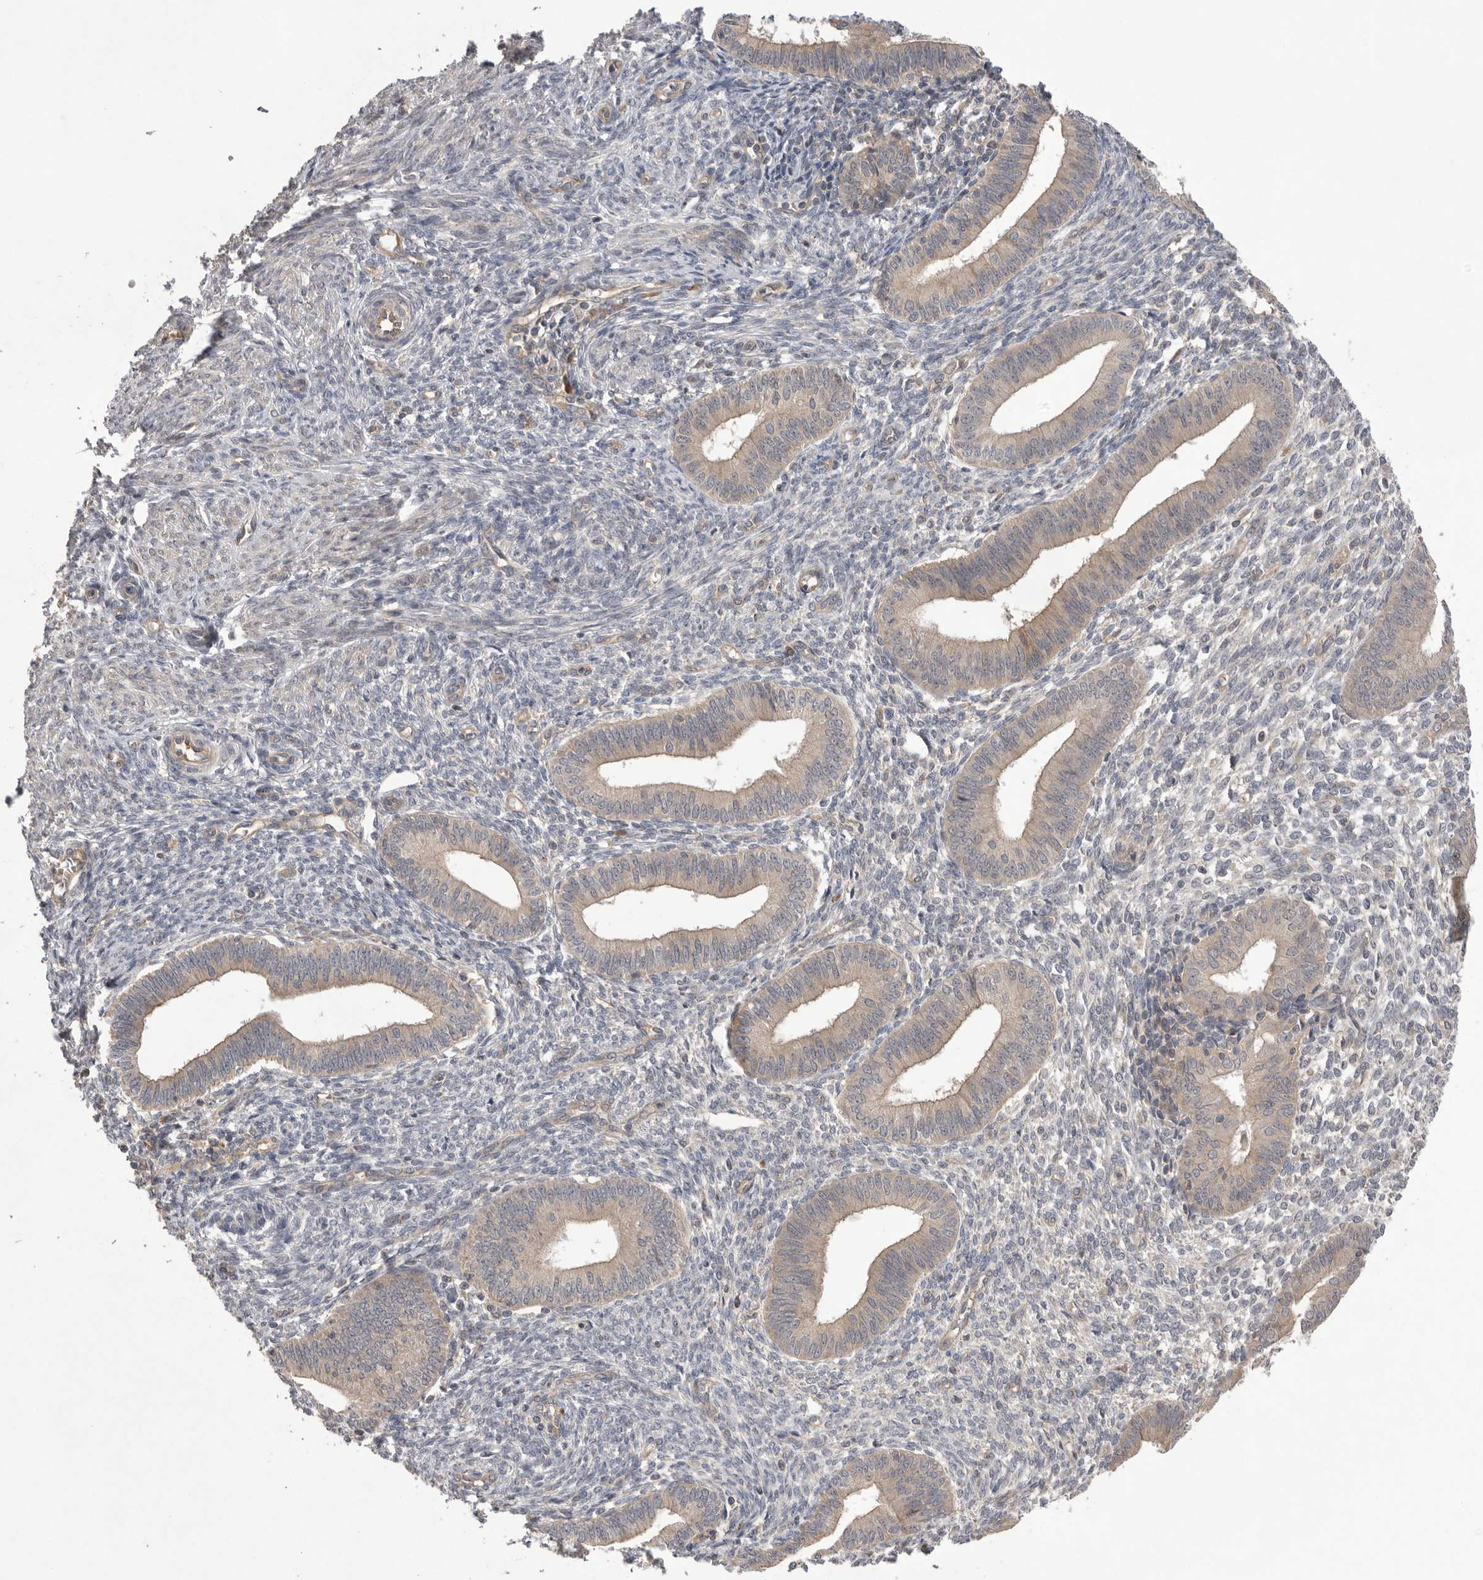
{"staining": {"intensity": "negative", "quantity": "none", "location": "none"}, "tissue": "endometrium", "cell_type": "Cells in endometrial stroma", "image_type": "normal", "snomed": [{"axis": "morphology", "description": "Normal tissue, NOS"}, {"axis": "topography", "description": "Endometrium"}], "caption": "Immunohistochemistry image of unremarkable endometrium: endometrium stained with DAB reveals no significant protein positivity in cells in endometrial stroma. (DAB immunohistochemistry with hematoxylin counter stain).", "gene": "NRCAM", "patient": {"sex": "female", "age": 46}}